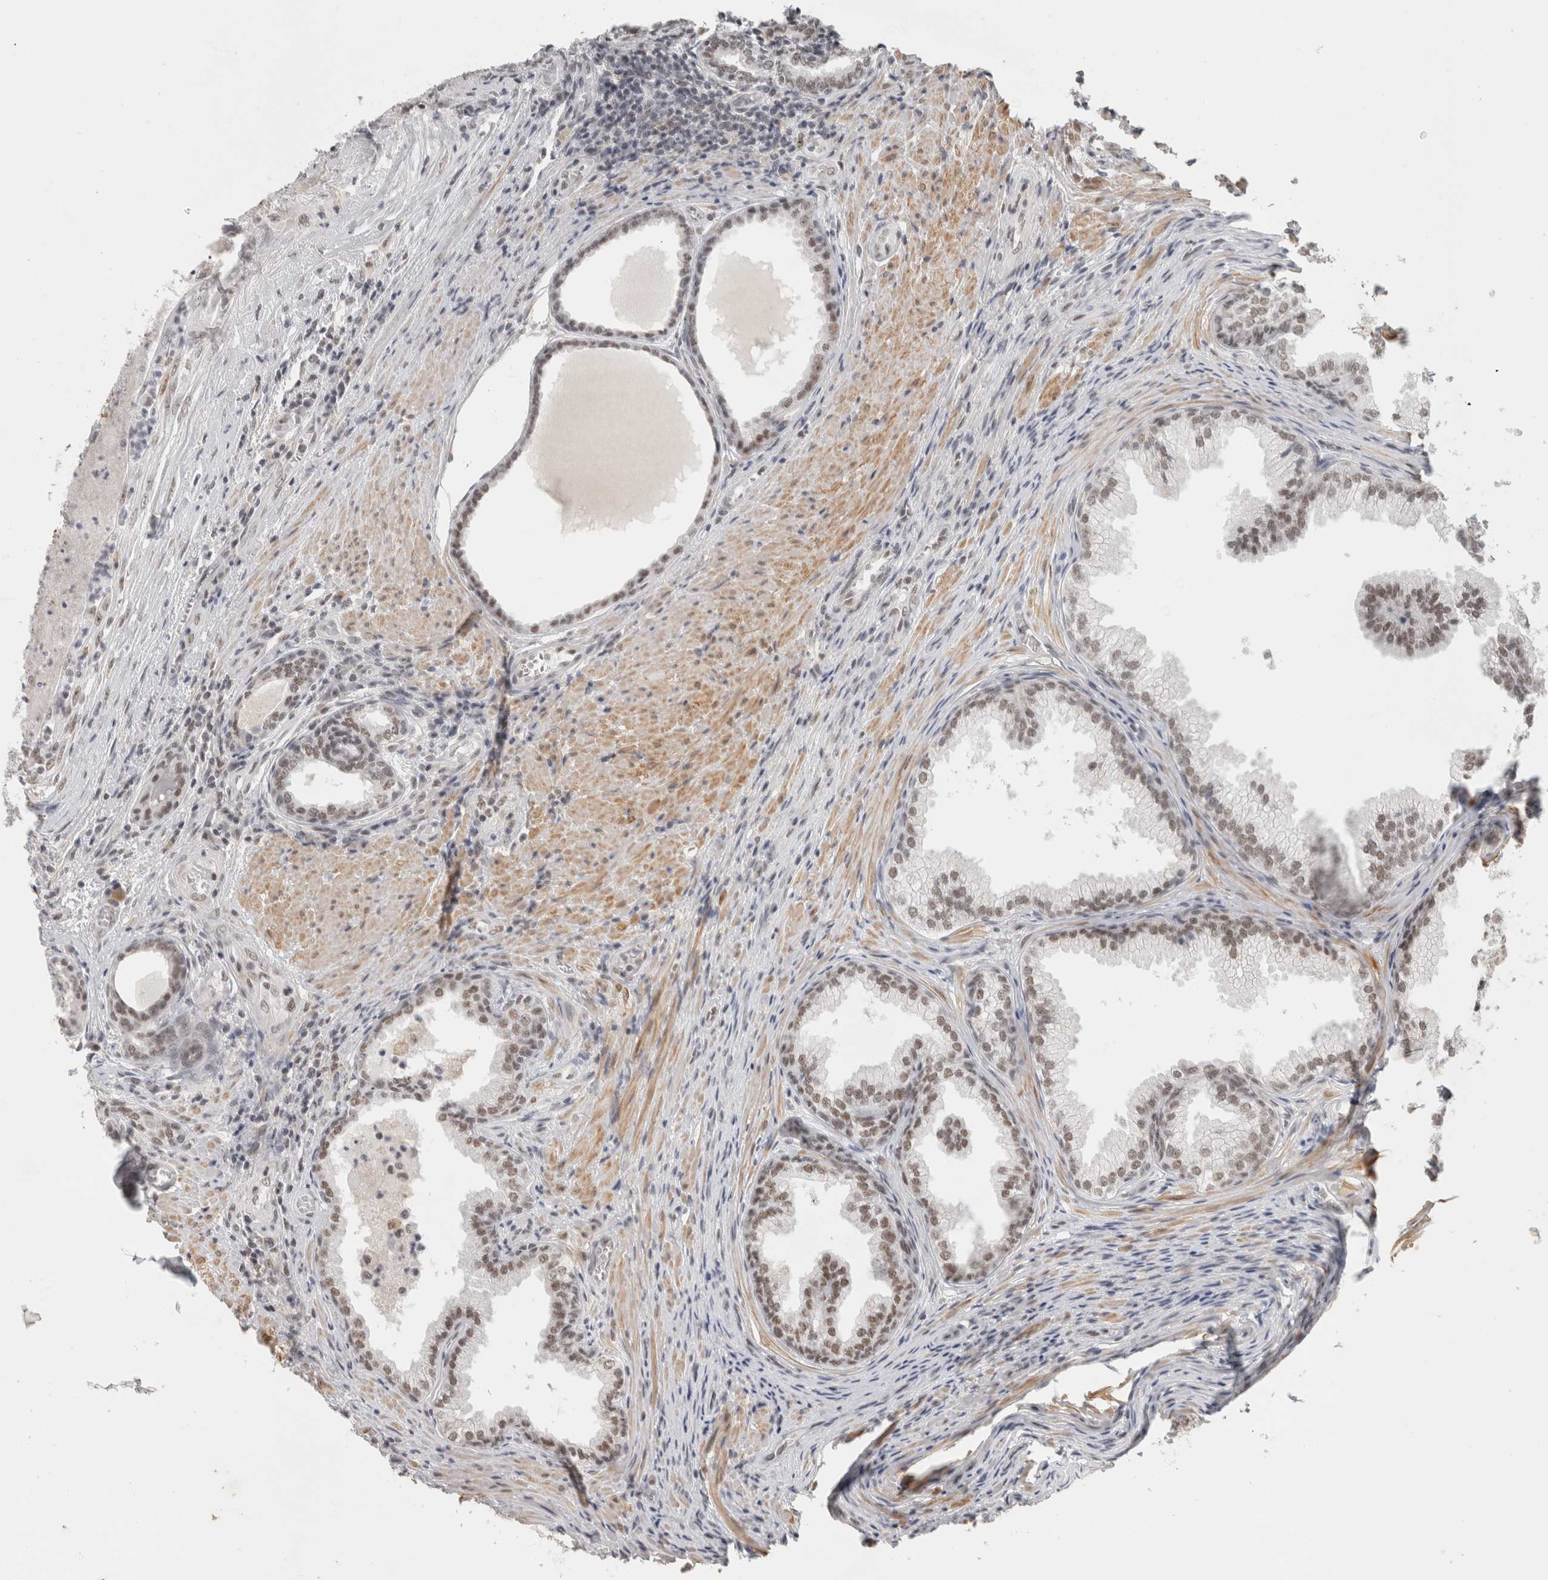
{"staining": {"intensity": "weak", "quantity": "25%-75%", "location": "nuclear"}, "tissue": "prostate", "cell_type": "Glandular cells", "image_type": "normal", "snomed": [{"axis": "morphology", "description": "Normal tissue, NOS"}, {"axis": "topography", "description": "Prostate"}], "caption": "IHC micrograph of normal prostate: prostate stained using IHC exhibits low levels of weak protein expression localized specifically in the nuclear of glandular cells, appearing as a nuclear brown color.", "gene": "ZNF830", "patient": {"sex": "male", "age": 76}}